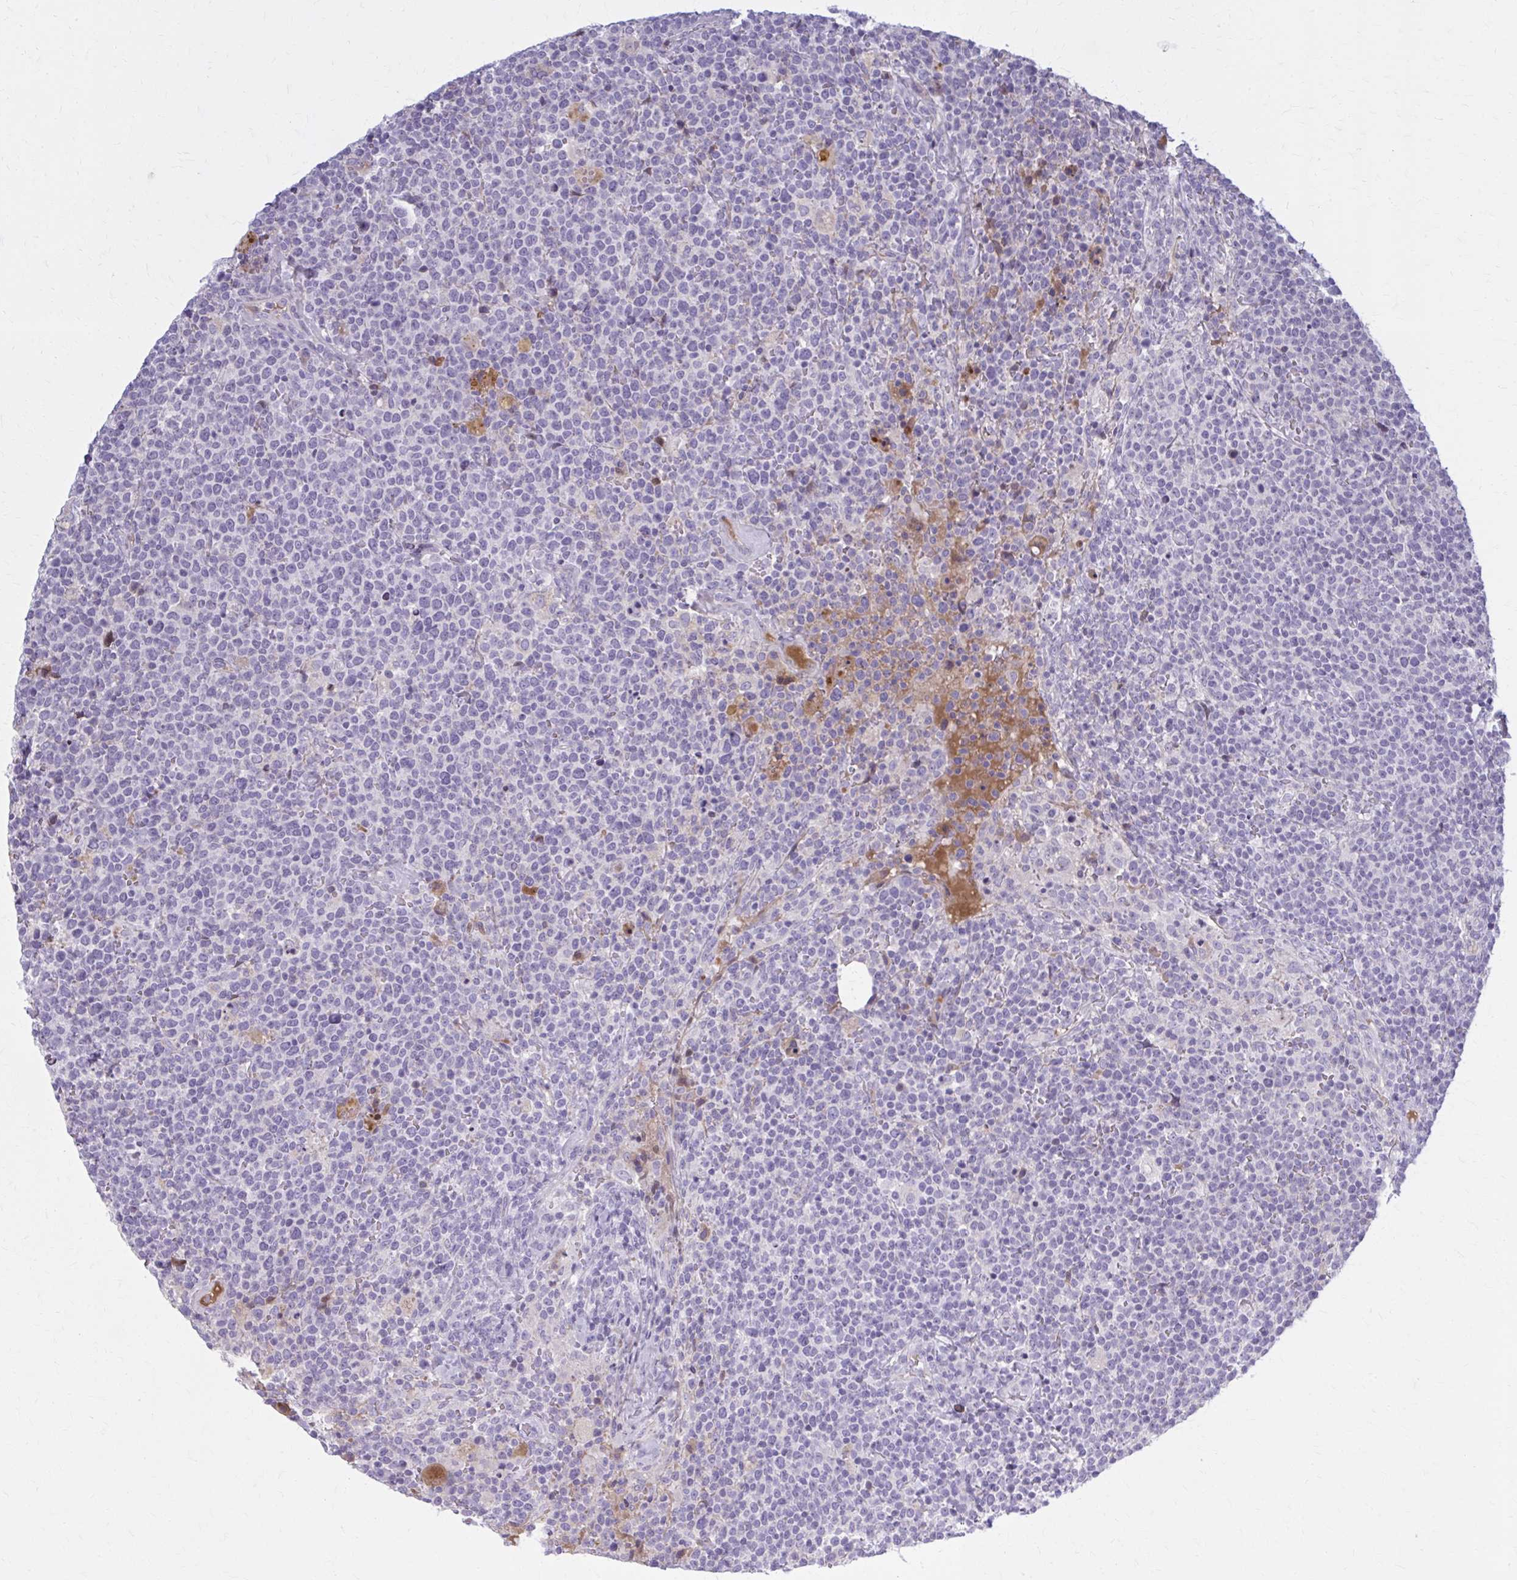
{"staining": {"intensity": "negative", "quantity": "none", "location": "none"}, "tissue": "lymphoma", "cell_type": "Tumor cells", "image_type": "cancer", "snomed": [{"axis": "morphology", "description": "Malignant lymphoma, non-Hodgkin's type, High grade"}, {"axis": "topography", "description": "Lymph node"}], "caption": "Immunohistochemistry (IHC) histopathology image of neoplastic tissue: human high-grade malignant lymphoma, non-Hodgkin's type stained with DAB (3,3'-diaminobenzidine) reveals no significant protein positivity in tumor cells.", "gene": "SERPIND1", "patient": {"sex": "male", "age": 61}}